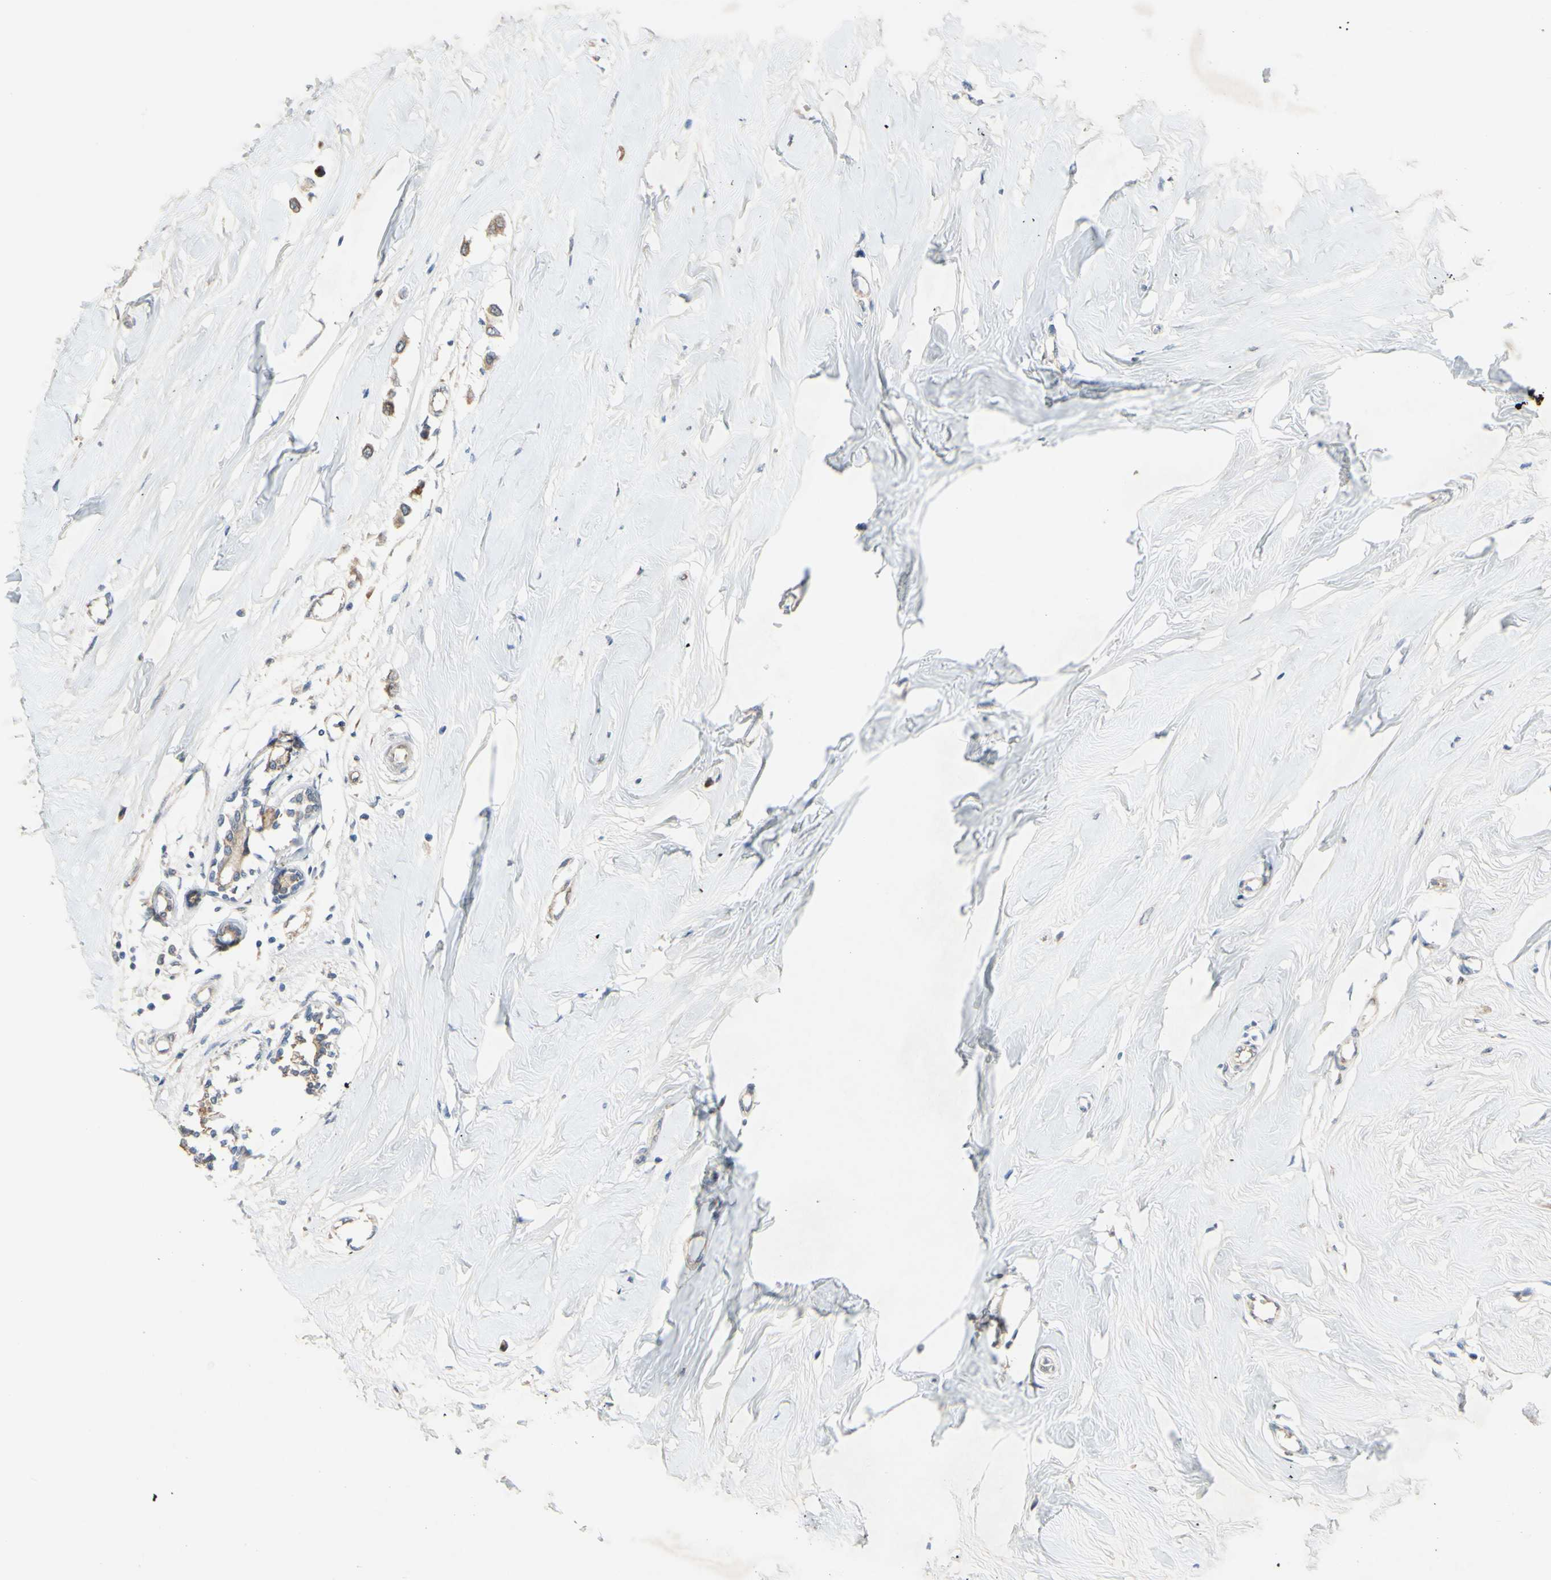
{"staining": {"intensity": "moderate", "quantity": ">75%", "location": "cytoplasmic/membranous"}, "tissue": "breast cancer", "cell_type": "Tumor cells", "image_type": "cancer", "snomed": [{"axis": "morphology", "description": "Lobular carcinoma"}, {"axis": "topography", "description": "Breast"}], "caption": "Breast cancer (lobular carcinoma) stained for a protein demonstrates moderate cytoplasmic/membranous positivity in tumor cells. Nuclei are stained in blue.", "gene": "PDGFB", "patient": {"sex": "female", "age": 51}}